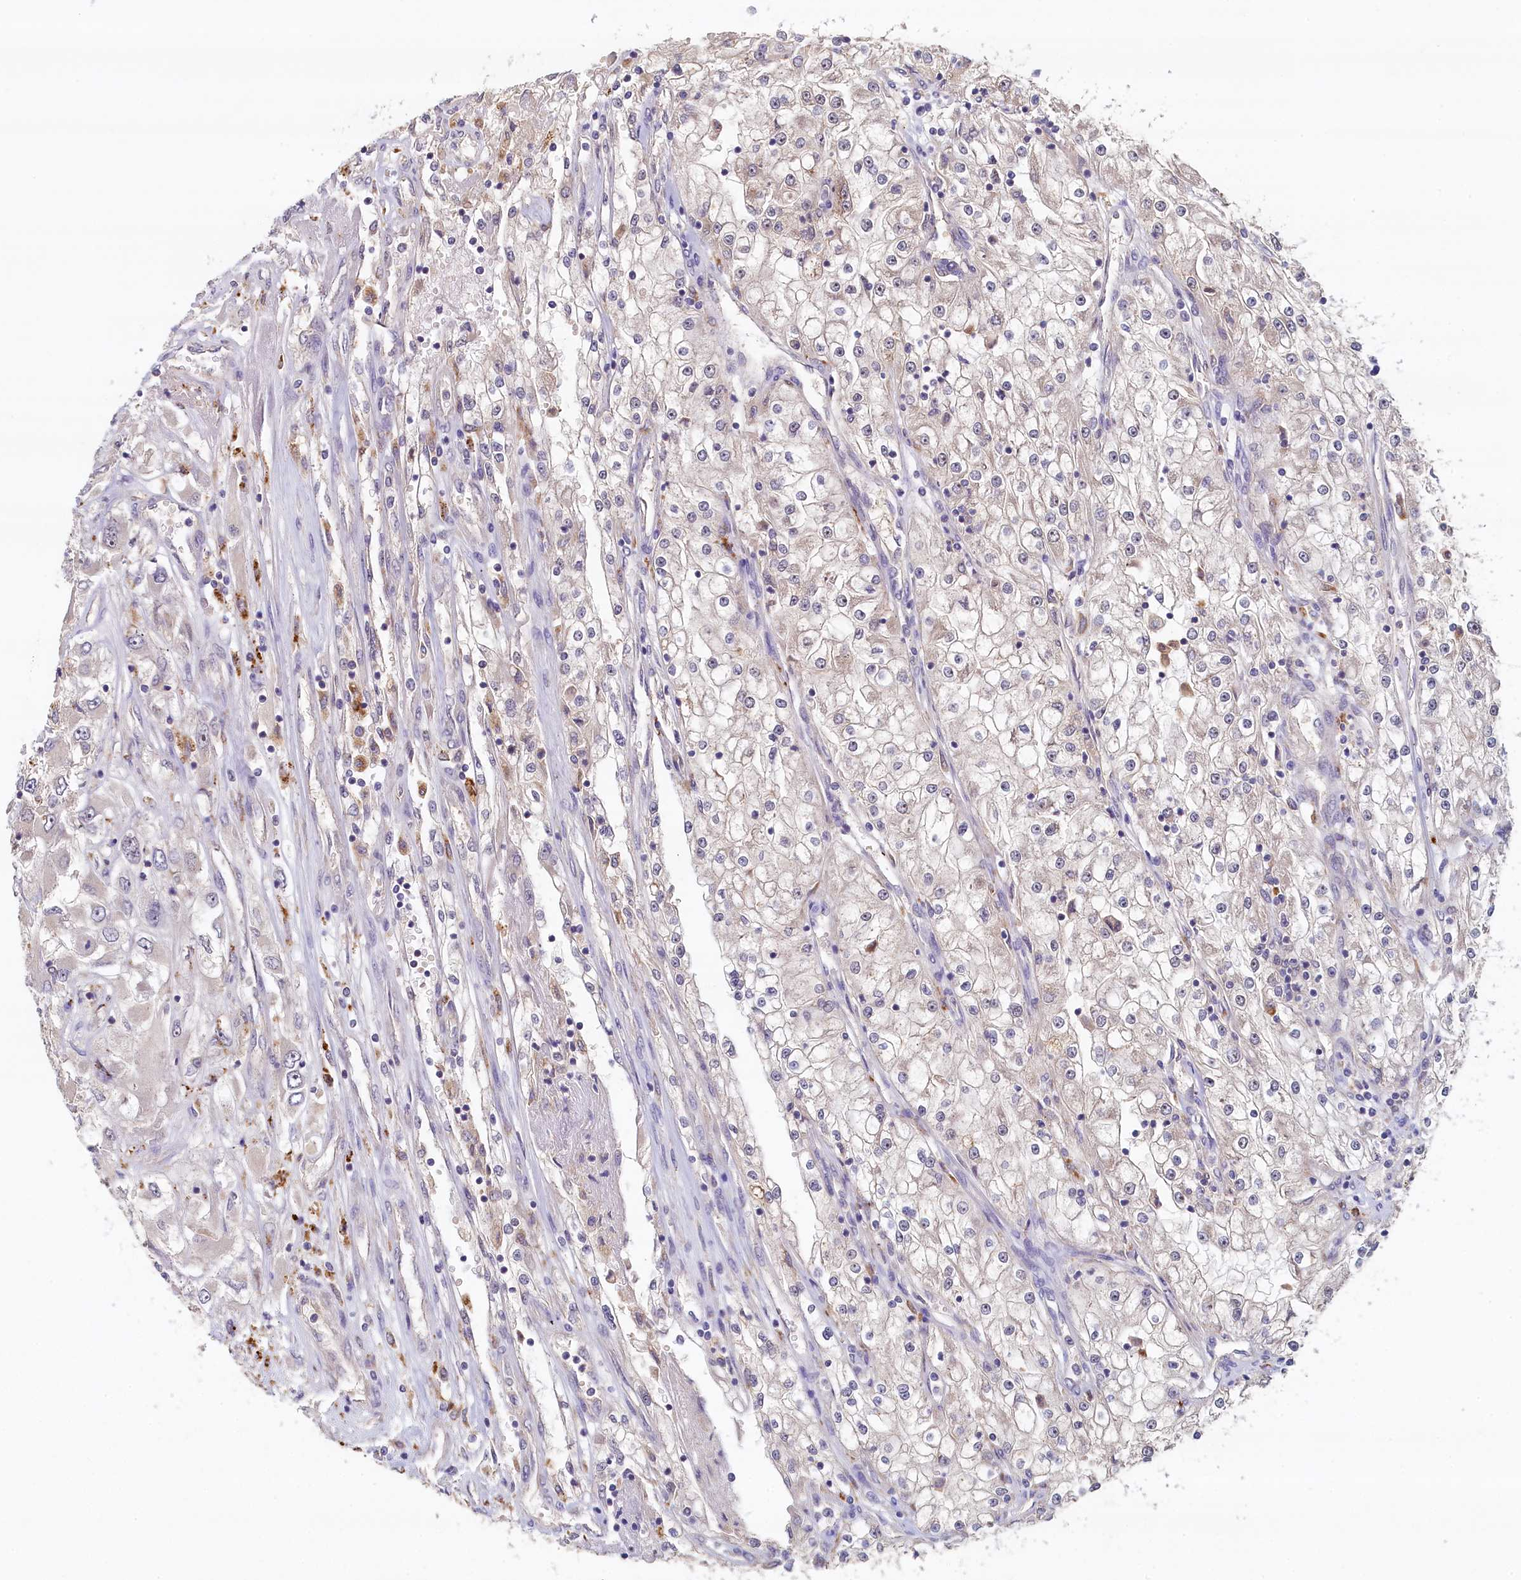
{"staining": {"intensity": "negative", "quantity": "none", "location": "none"}, "tissue": "renal cancer", "cell_type": "Tumor cells", "image_type": "cancer", "snomed": [{"axis": "morphology", "description": "Adenocarcinoma, NOS"}, {"axis": "topography", "description": "Kidney"}], "caption": "Adenocarcinoma (renal) was stained to show a protein in brown. There is no significant positivity in tumor cells. (DAB IHC visualized using brightfield microscopy, high magnification).", "gene": "NUBP2", "patient": {"sex": "female", "age": 52}}